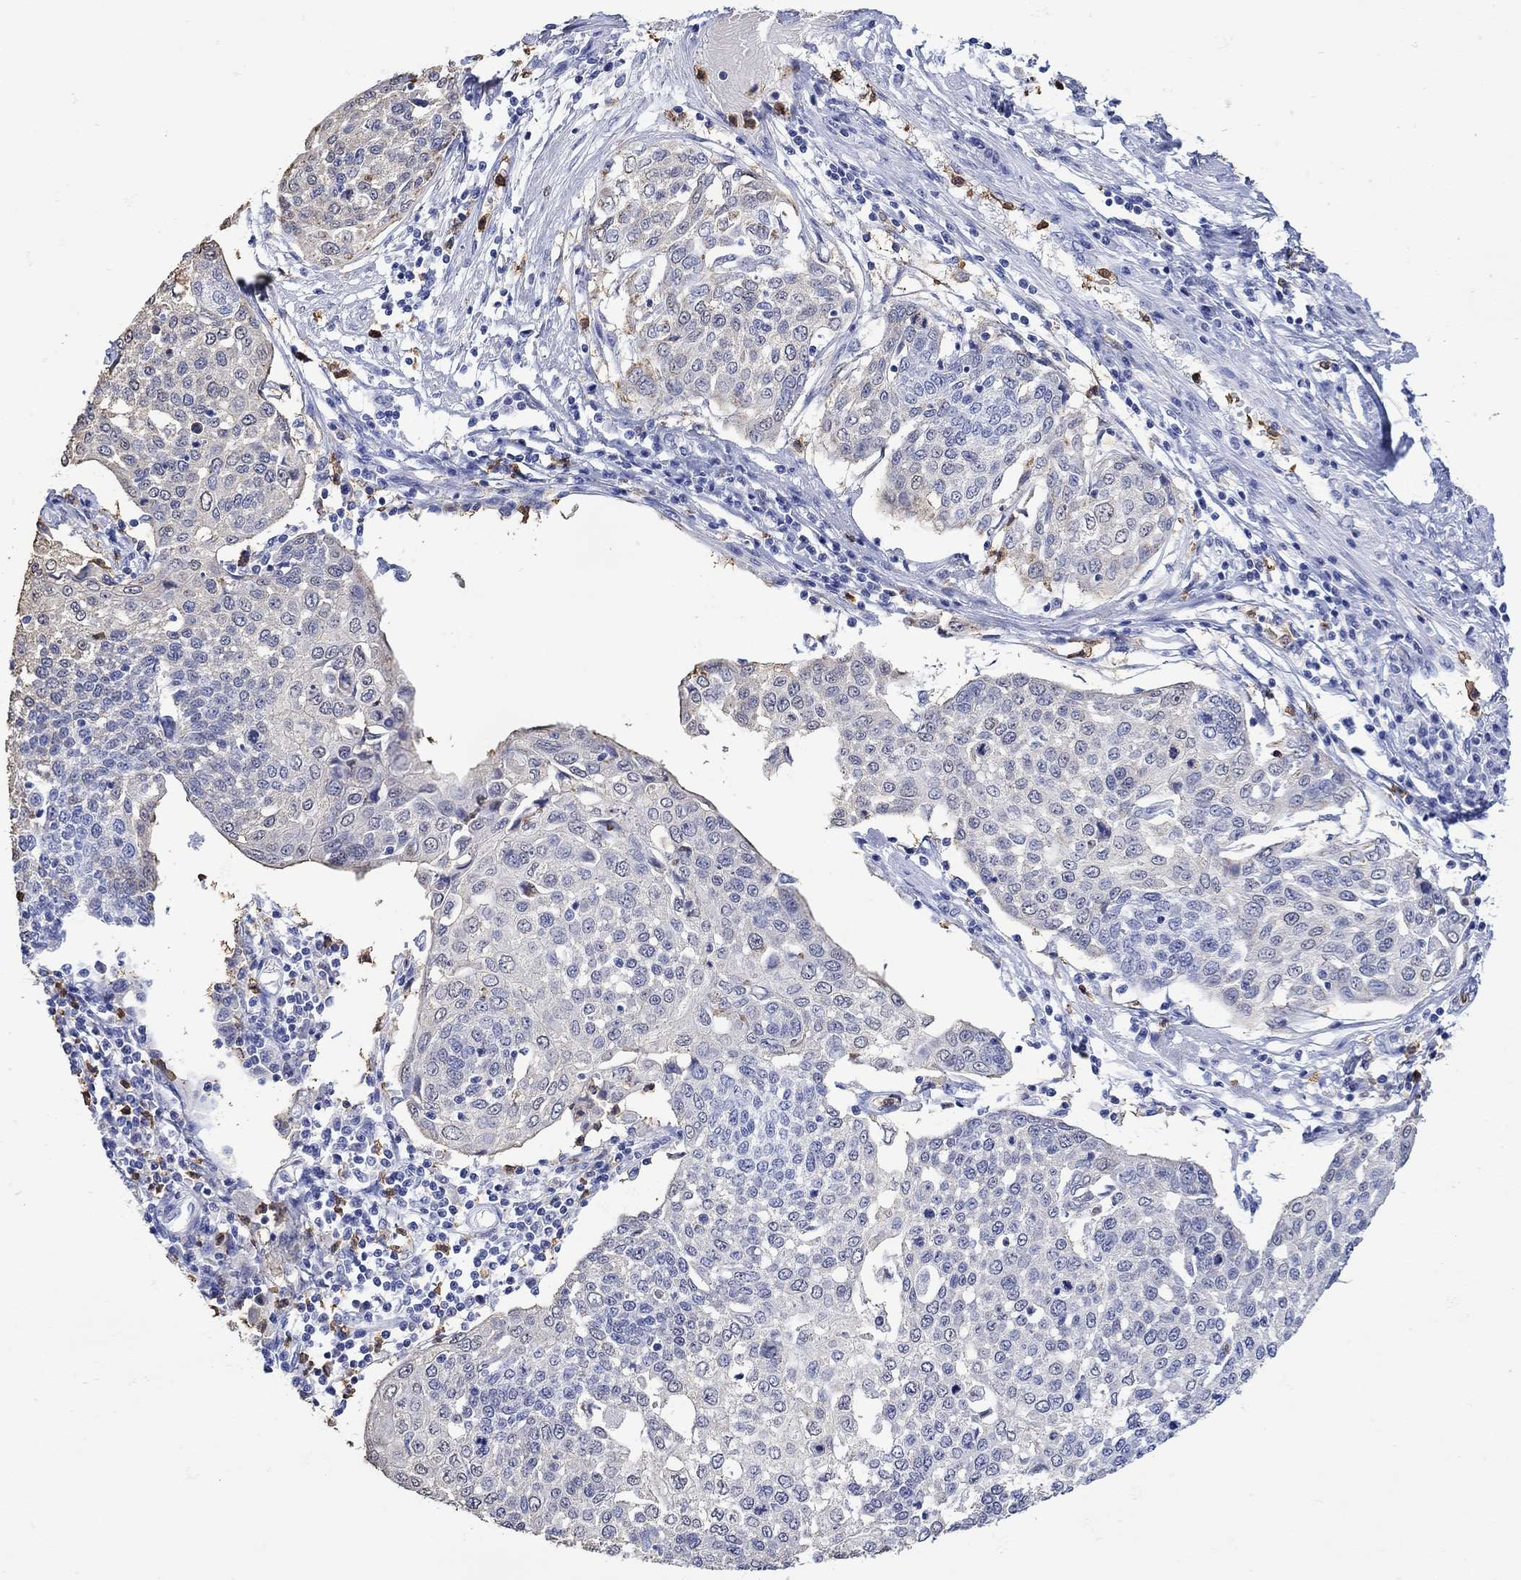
{"staining": {"intensity": "negative", "quantity": "none", "location": "none"}, "tissue": "cervical cancer", "cell_type": "Tumor cells", "image_type": "cancer", "snomed": [{"axis": "morphology", "description": "Squamous cell carcinoma, NOS"}, {"axis": "topography", "description": "Cervix"}], "caption": "The histopathology image exhibits no significant staining in tumor cells of cervical squamous cell carcinoma.", "gene": "LINGO3", "patient": {"sex": "female", "age": 34}}